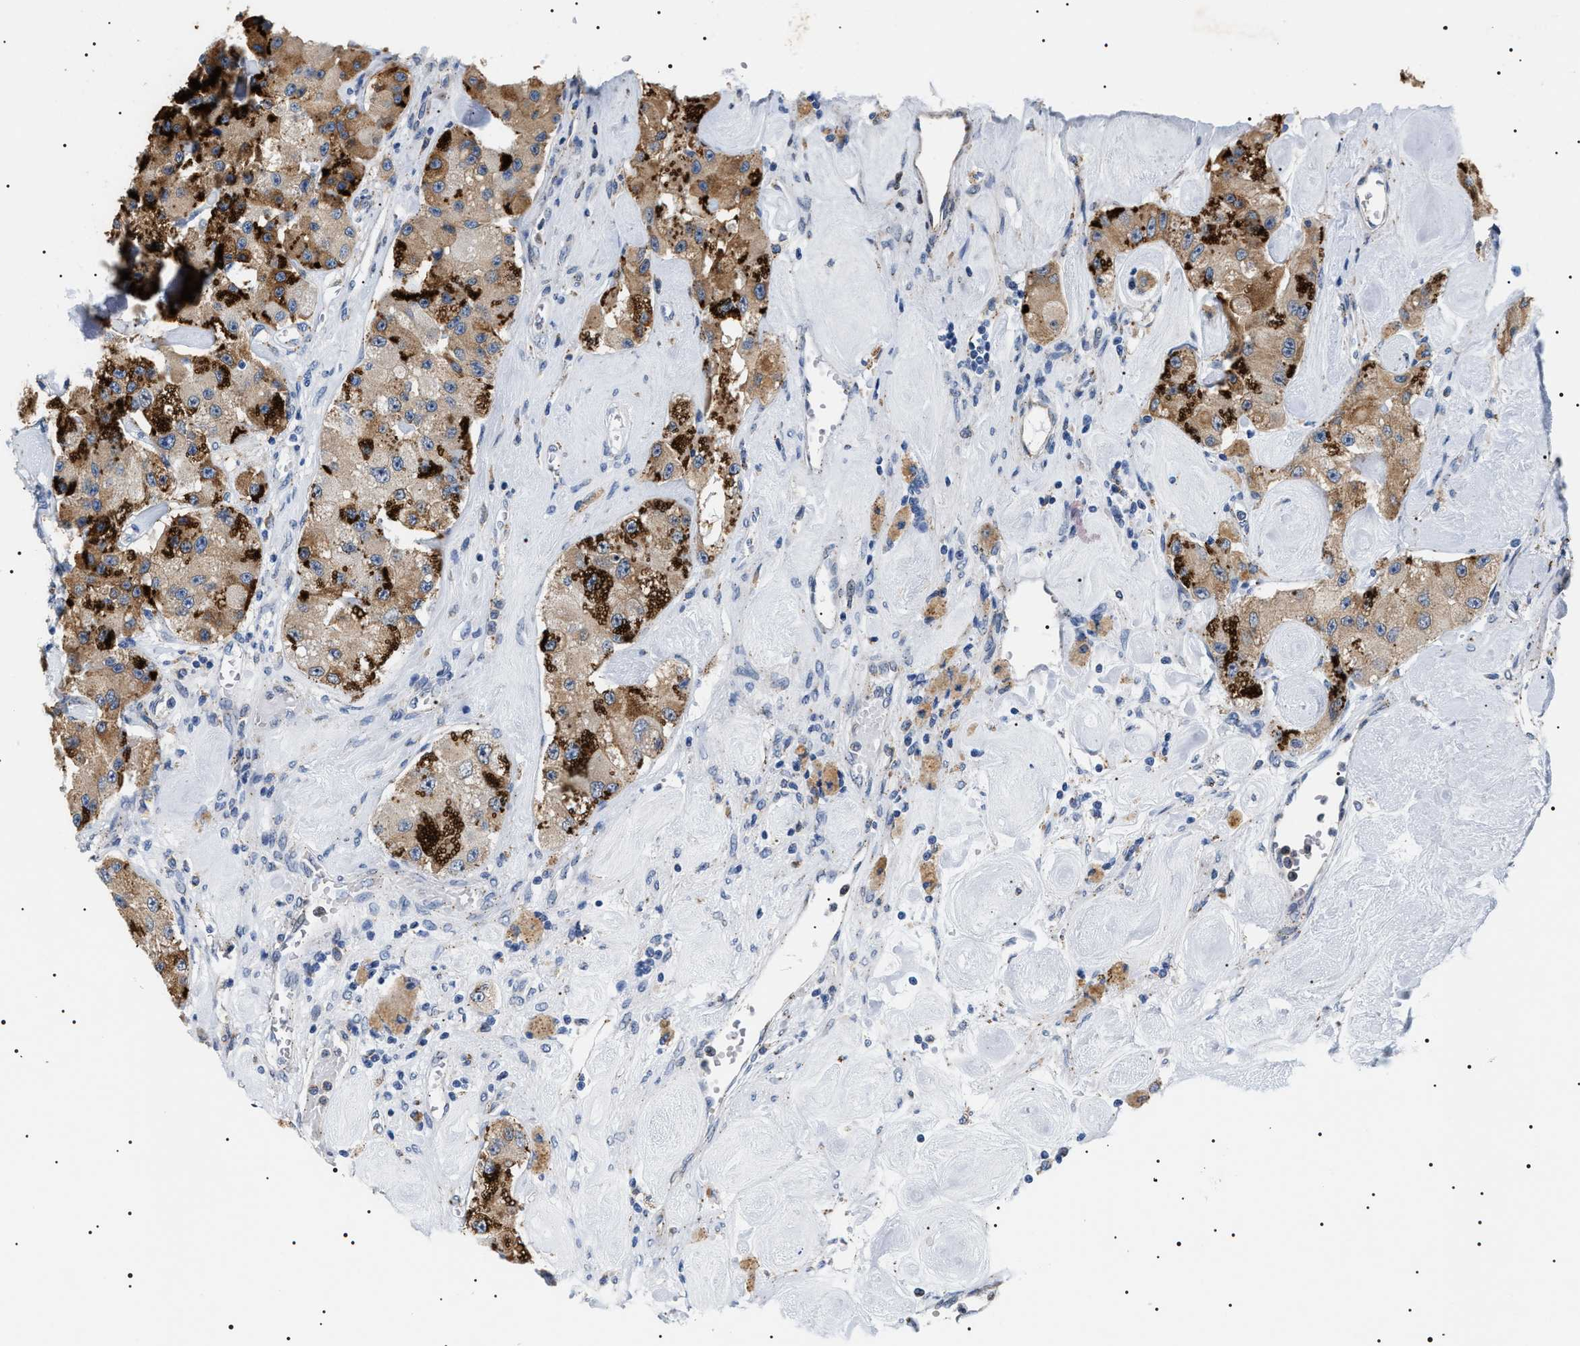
{"staining": {"intensity": "strong", "quantity": "25%-75%", "location": "cytoplasmic/membranous"}, "tissue": "carcinoid", "cell_type": "Tumor cells", "image_type": "cancer", "snomed": [{"axis": "morphology", "description": "Carcinoid, malignant, NOS"}, {"axis": "topography", "description": "Pancreas"}], "caption": "Immunohistochemical staining of carcinoid exhibits high levels of strong cytoplasmic/membranous positivity in about 25%-75% of tumor cells.", "gene": "HSD17B11", "patient": {"sex": "male", "age": 41}}